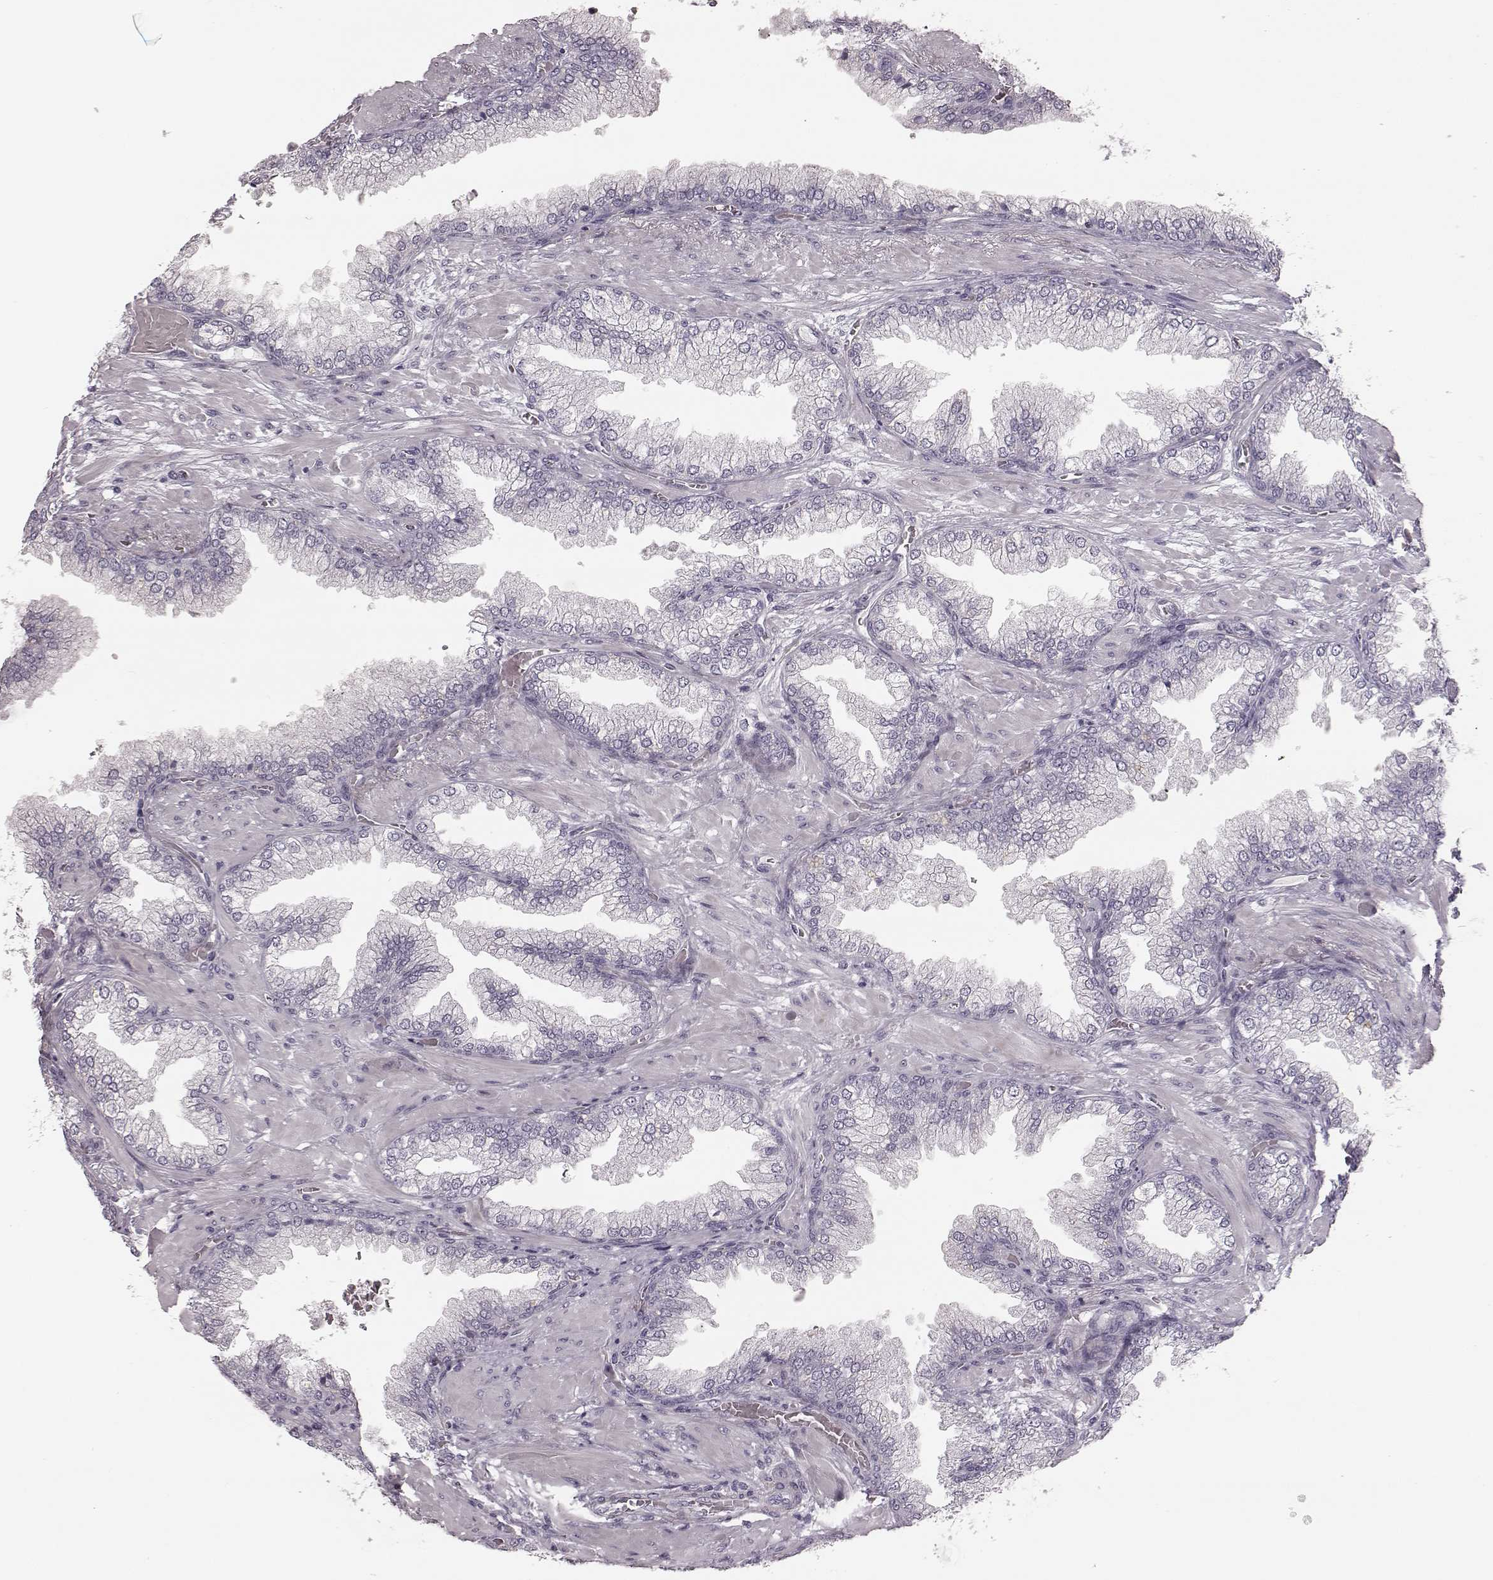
{"staining": {"intensity": "negative", "quantity": "none", "location": "none"}, "tissue": "prostate cancer", "cell_type": "Tumor cells", "image_type": "cancer", "snomed": [{"axis": "morphology", "description": "Adenocarcinoma, Low grade"}, {"axis": "topography", "description": "Prostate"}], "caption": "DAB immunohistochemical staining of human prostate adenocarcinoma (low-grade) exhibits no significant staining in tumor cells.", "gene": "ZNF433", "patient": {"sex": "male", "age": 57}}